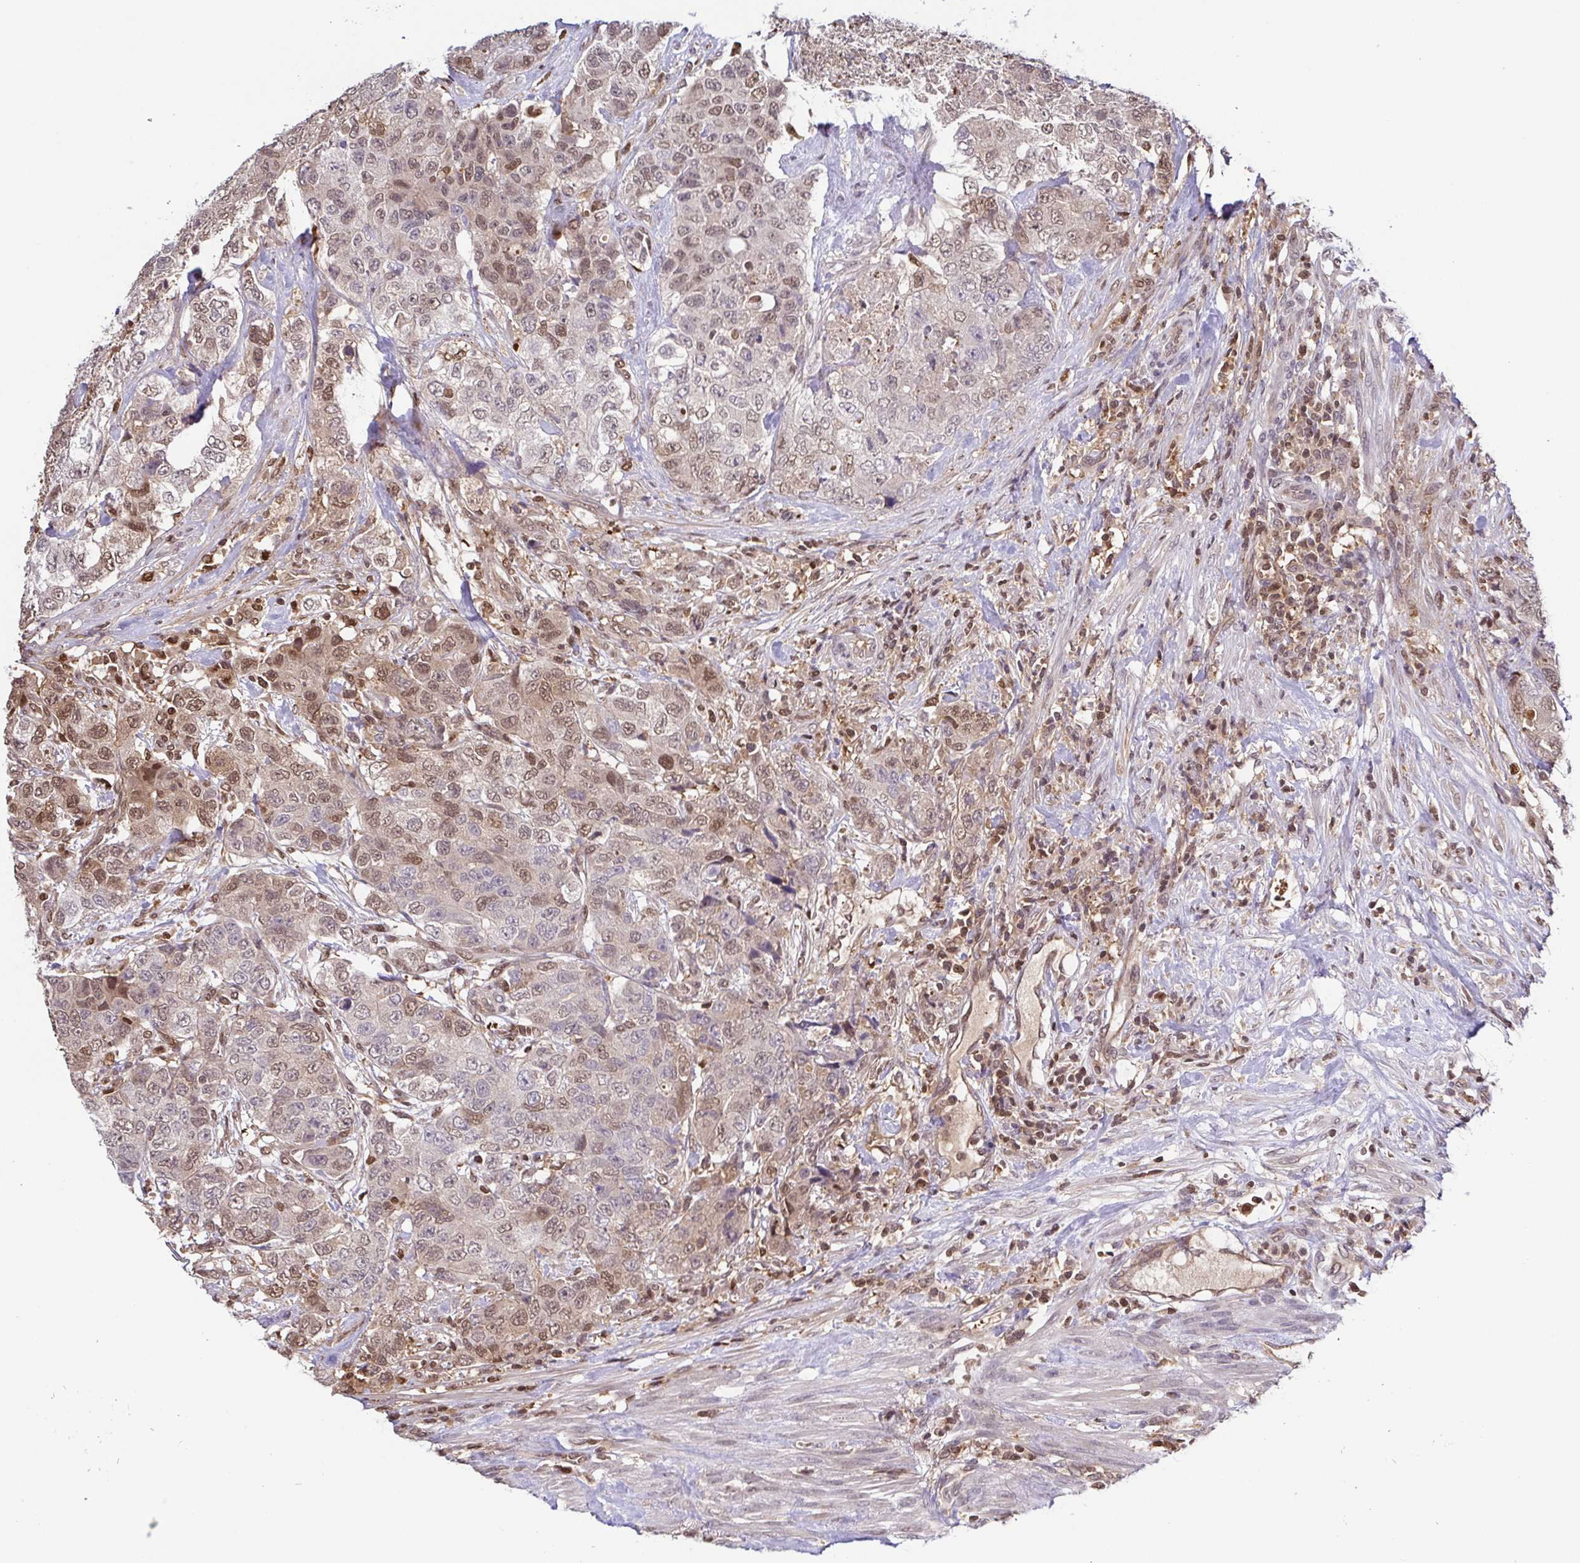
{"staining": {"intensity": "moderate", "quantity": ">75%", "location": "cytoplasmic/membranous,nuclear"}, "tissue": "urothelial cancer", "cell_type": "Tumor cells", "image_type": "cancer", "snomed": [{"axis": "morphology", "description": "Urothelial carcinoma, High grade"}, {"axis": "topography", "description": "Urinary bladder"}], "caption": "Protein staining of high-grade urothelial carcinoma tissue exhibits moderate cytoplasmic/membranous and nuclear staining in approximately >75% of tumor cells.", "gene": "PSMB9", "patient": {"sex": "female", "age": 78}}